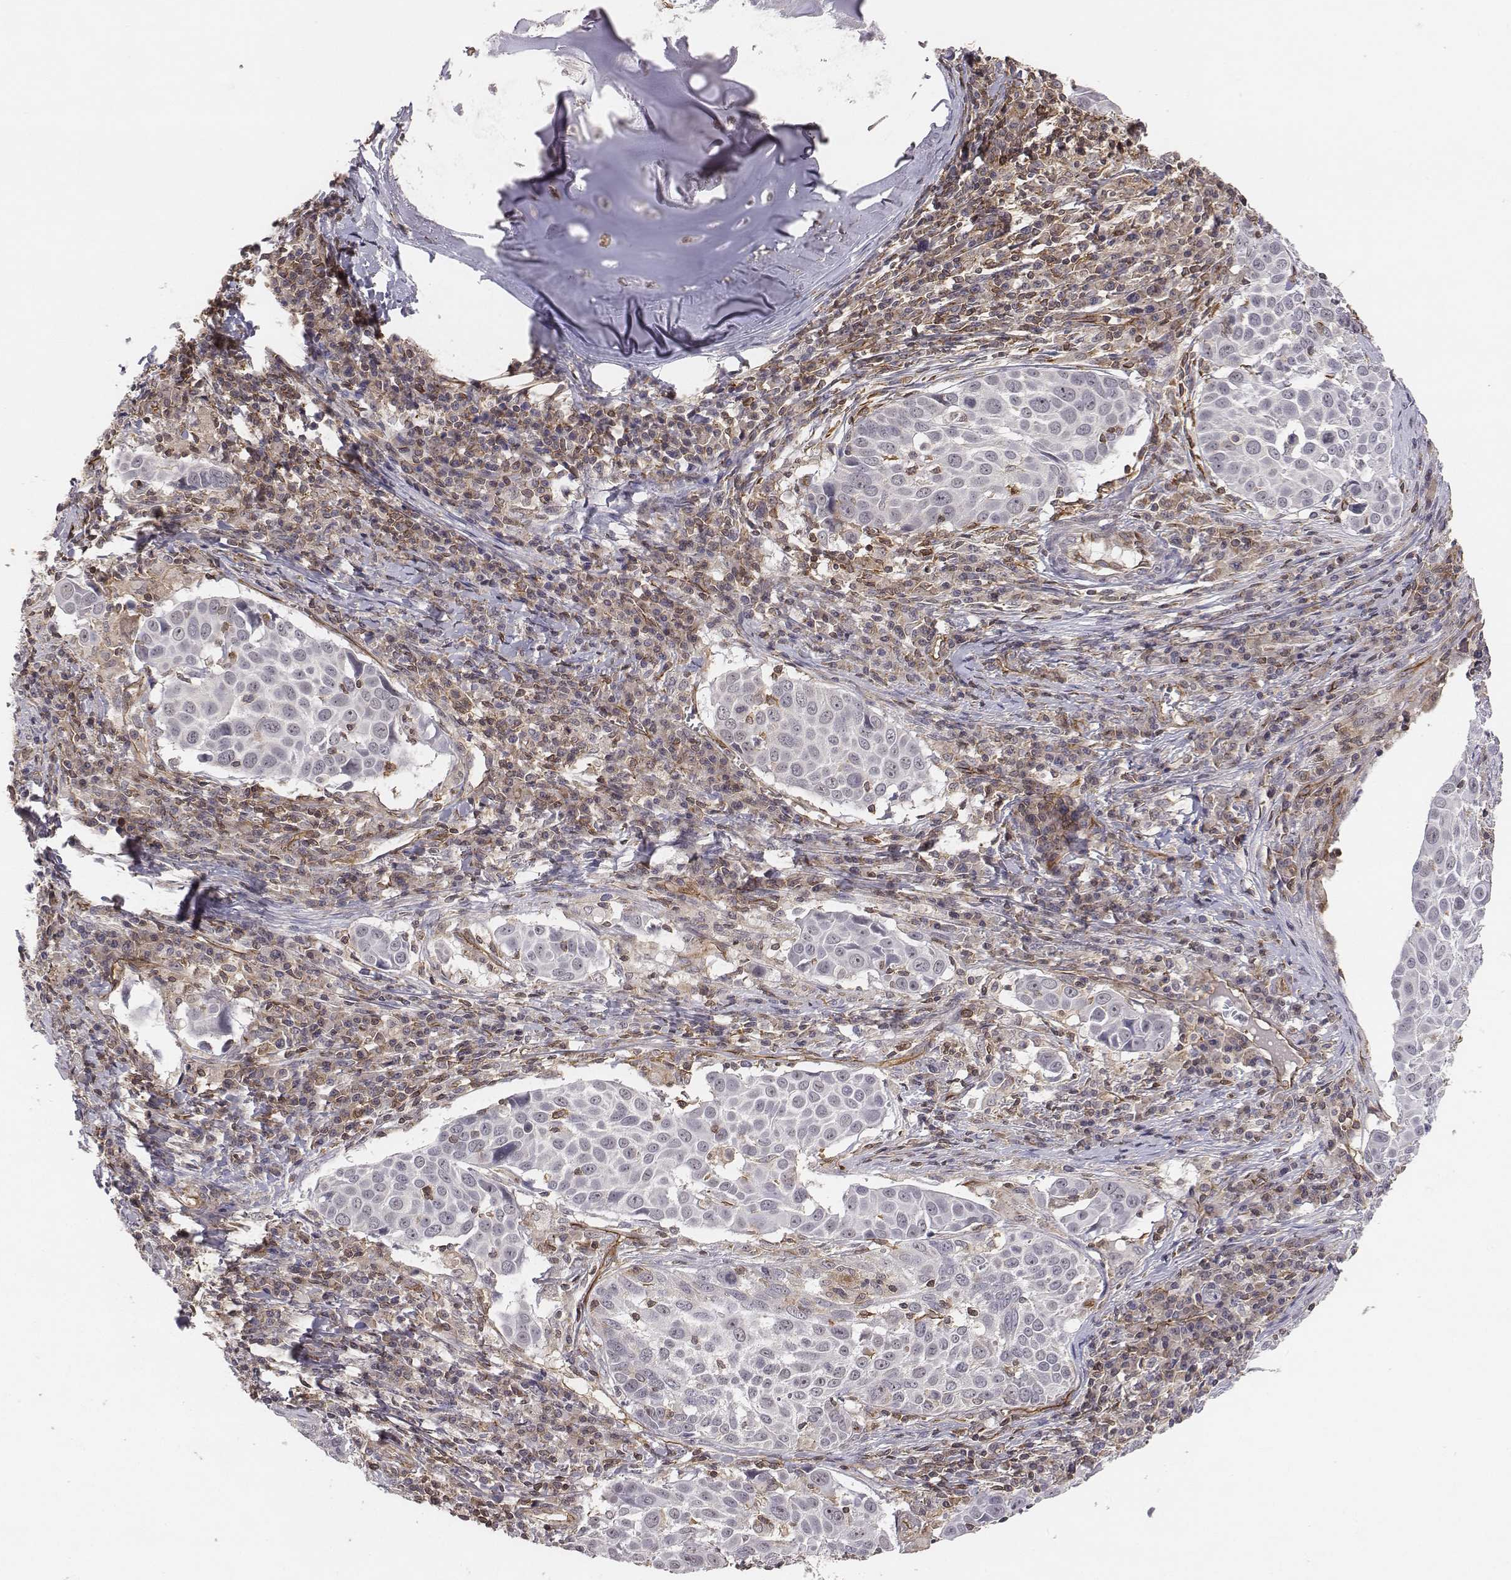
{"staining": {"intensity": "negative", "quantity": "none", "location": "none"}, "tissue": "lung cancer", "cell_type": "Tumor cells", "image_type": "cancer", "snomed": [{"axis": "morphology", "description": "Squamous cell carcinoma, NOS"}, {"axis": "topography", "description": "Lung"}], "caption": "Tumor cells show no significant positivity in lung squamous cell carcinoma.", "gene": "PTPRG", "patient": {"sex": "male", "age": 57}}